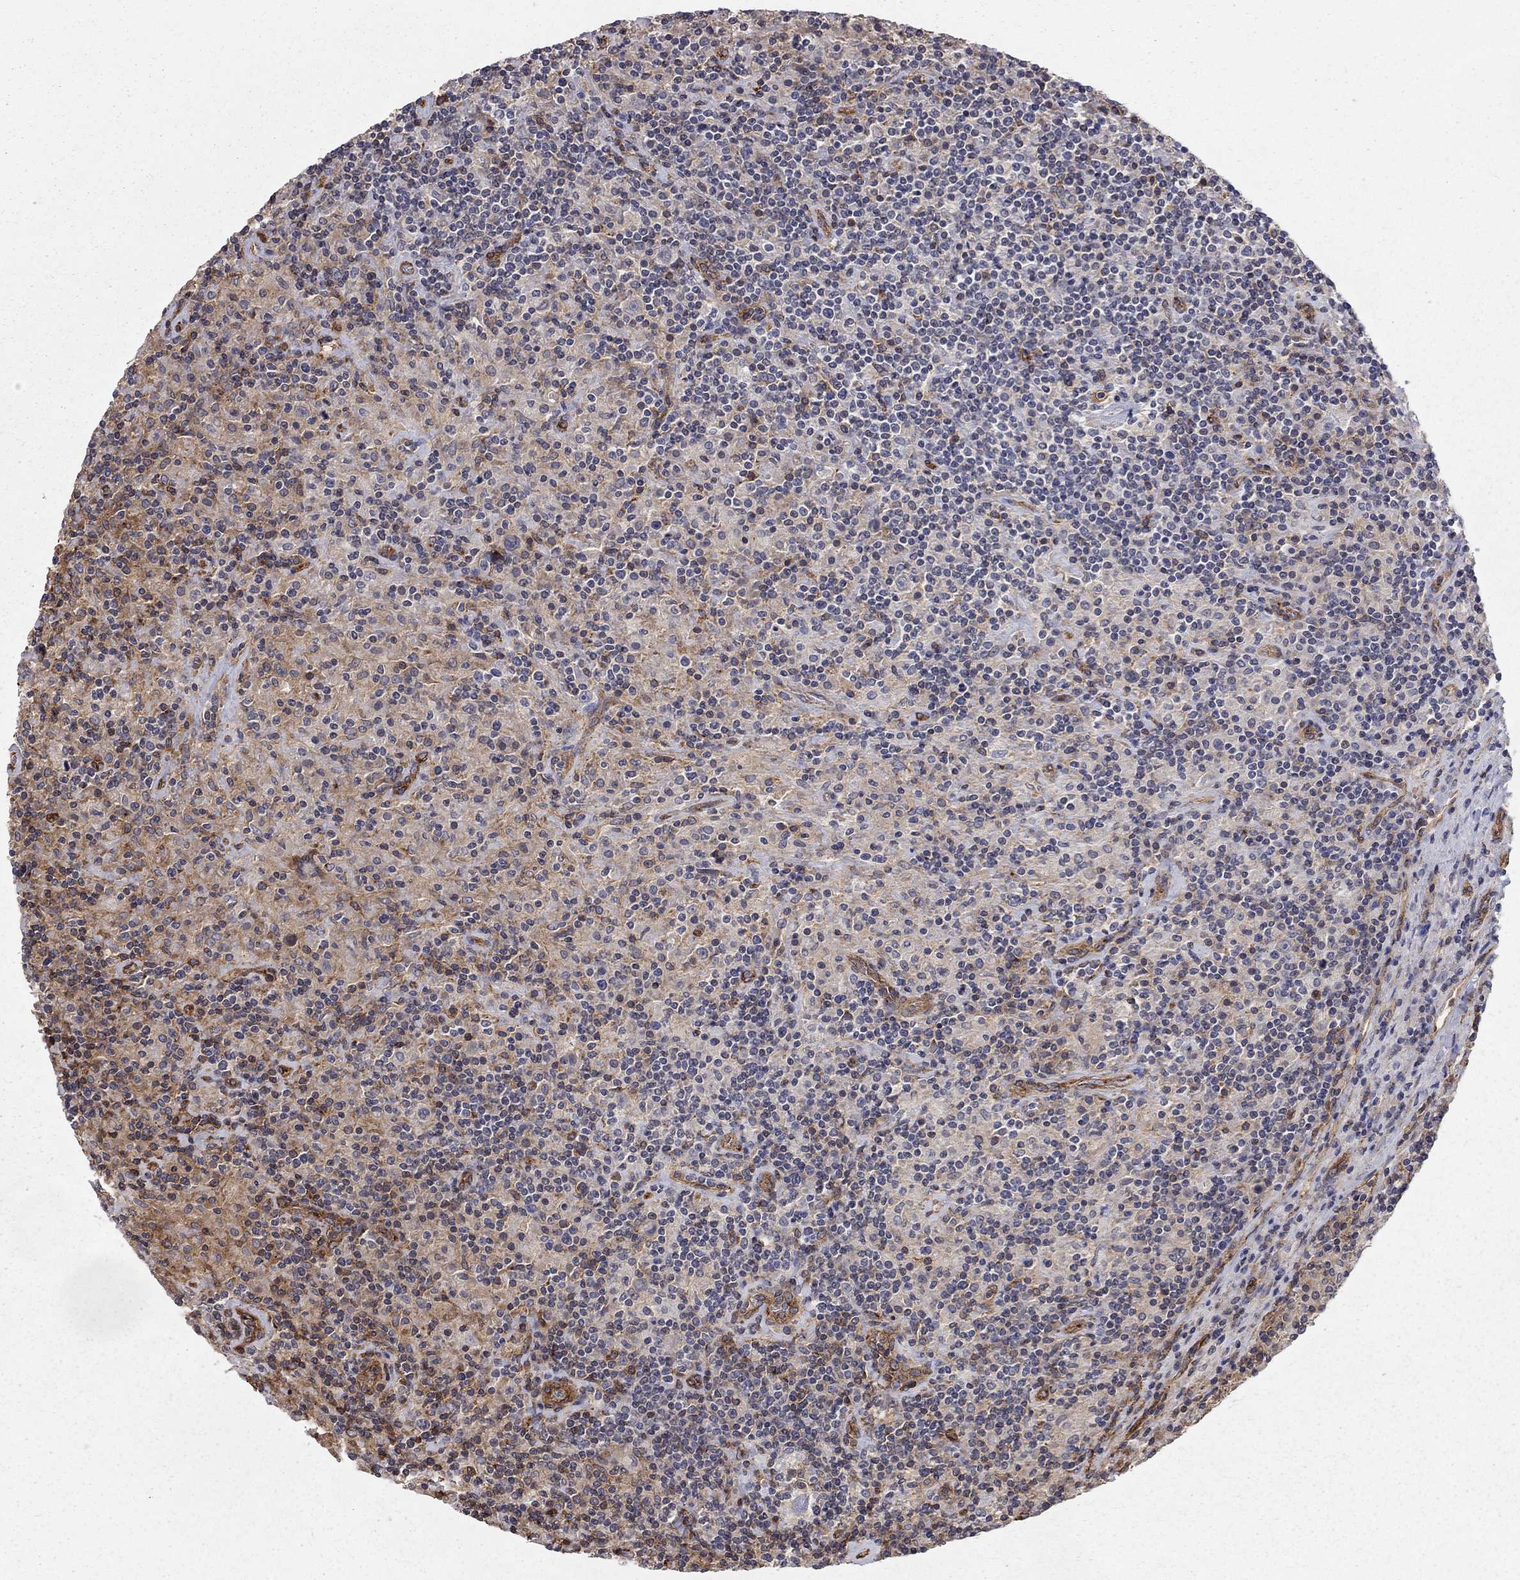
{"staining": {"intensity": "negative", "quantity": "none", "location": "none"}, "tissue": "lymphoma", "cell_type": "Tumor cells", "image_type": "cancer", "snomed": [{"axis": "morphology", "description": "Hodgkin's disease, NOS"}, {"axis": "topography", "description": "Lymph node"}], "caption": "This is a image of immunohistochemistry (IHC) staining of lymphoma, which shows no staining in tumor cells. The staining is performed using DAB brown chromogen with nuclei counter-stained in using hematoxylin.", "gene": "RASEF", "patient": {"sex": "male", "age": 70}}